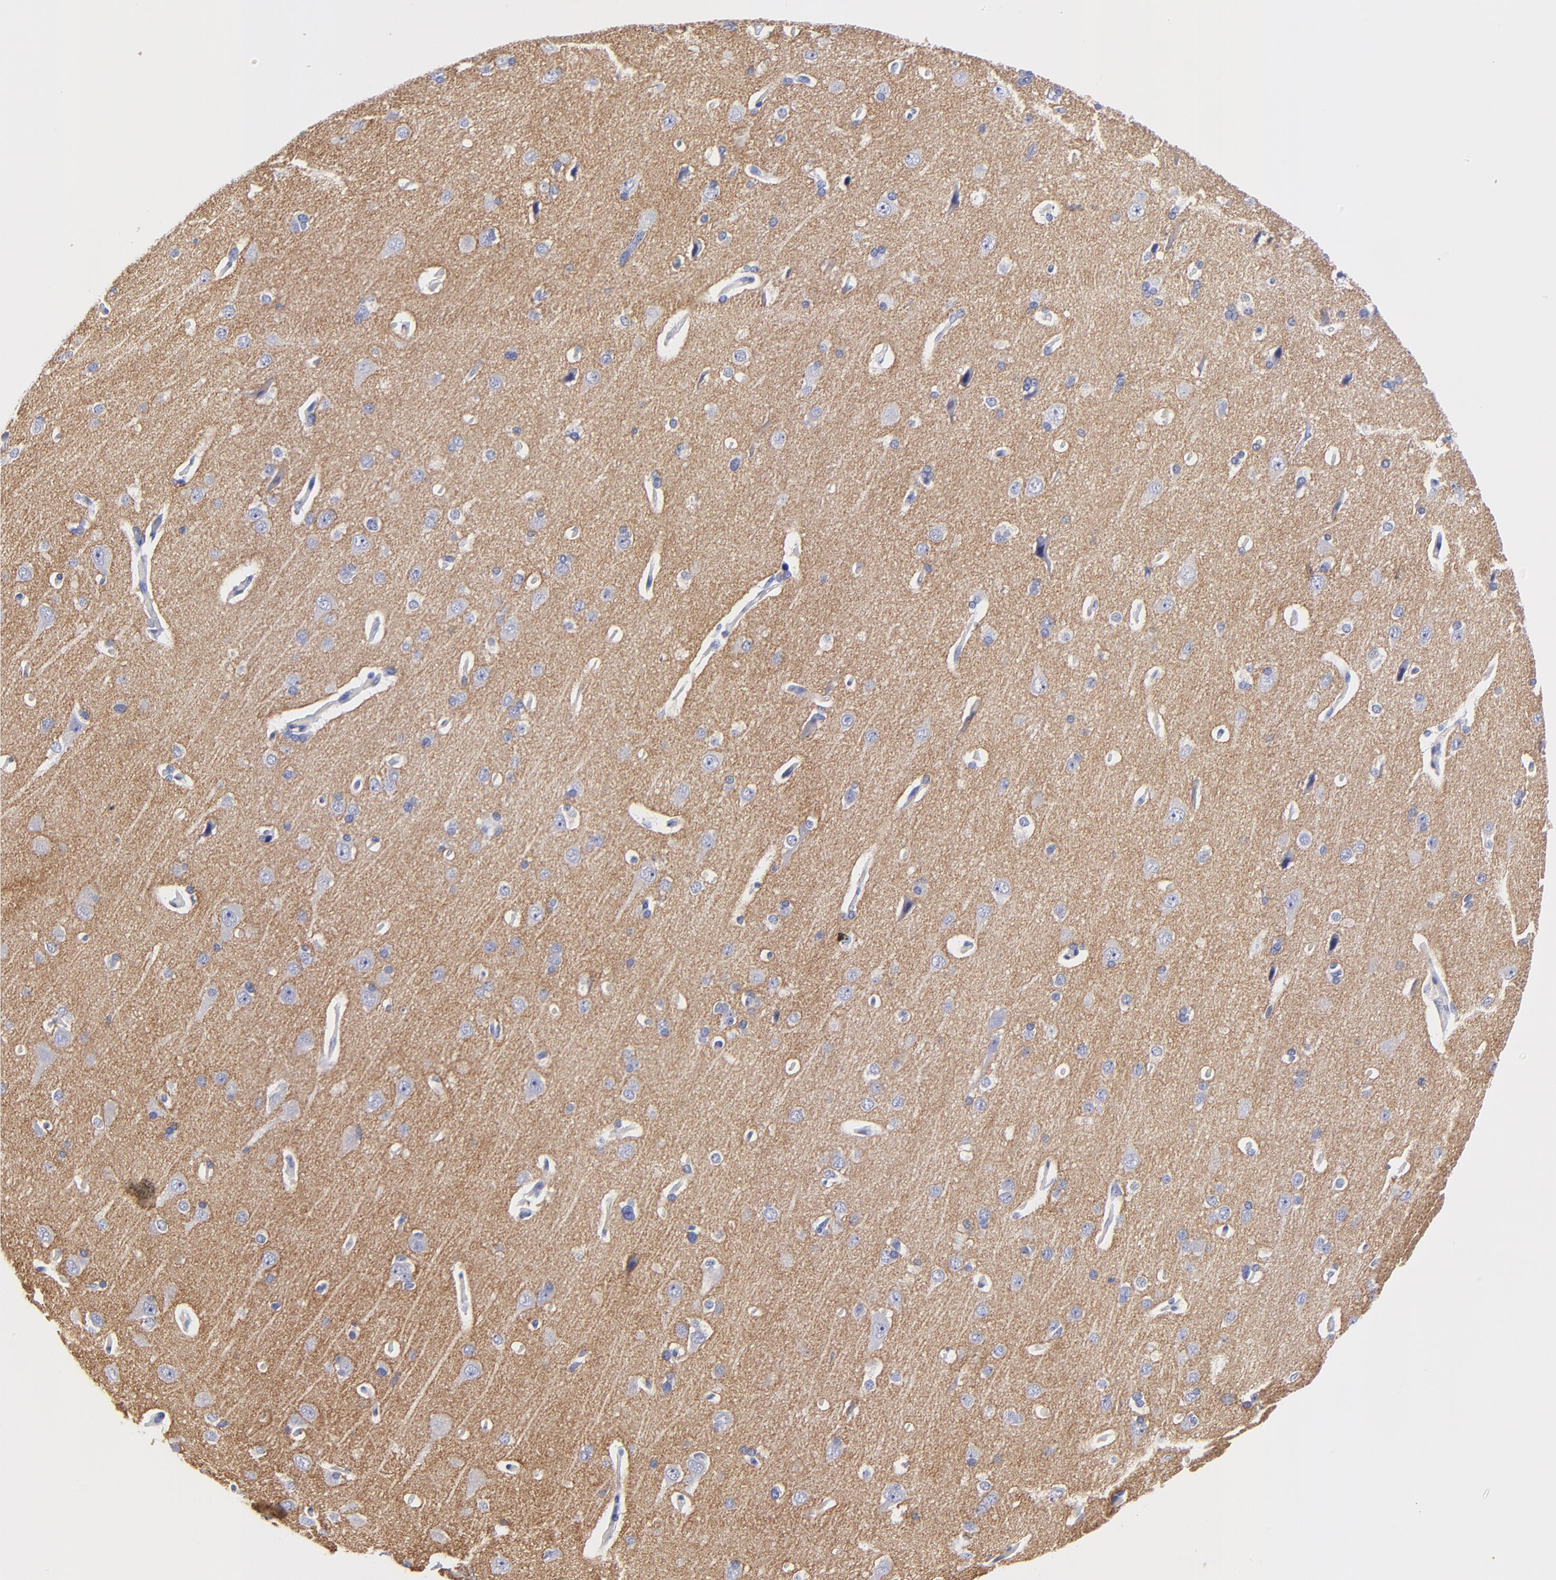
{"staining": {"intensity": "negative", "quantity": "none", "location": "none"}, "tissue": "cerebral cortex", "cell_type": "Endothelial cells", "image_type": "normal", "snomed": [{"axis": "morphology", "description": "Normal tissue, NOS"}, {"axis": "topography", "description": "Cerebral cortex"}], "caption": "Unremarkable cerebral cortex was stained to show a protein in brown. There is no significant expression in endothelial cells. Nuclei are stained in blue.", "gene": "HORMAD2", "patient": {"sex": "male", "age": 62}}